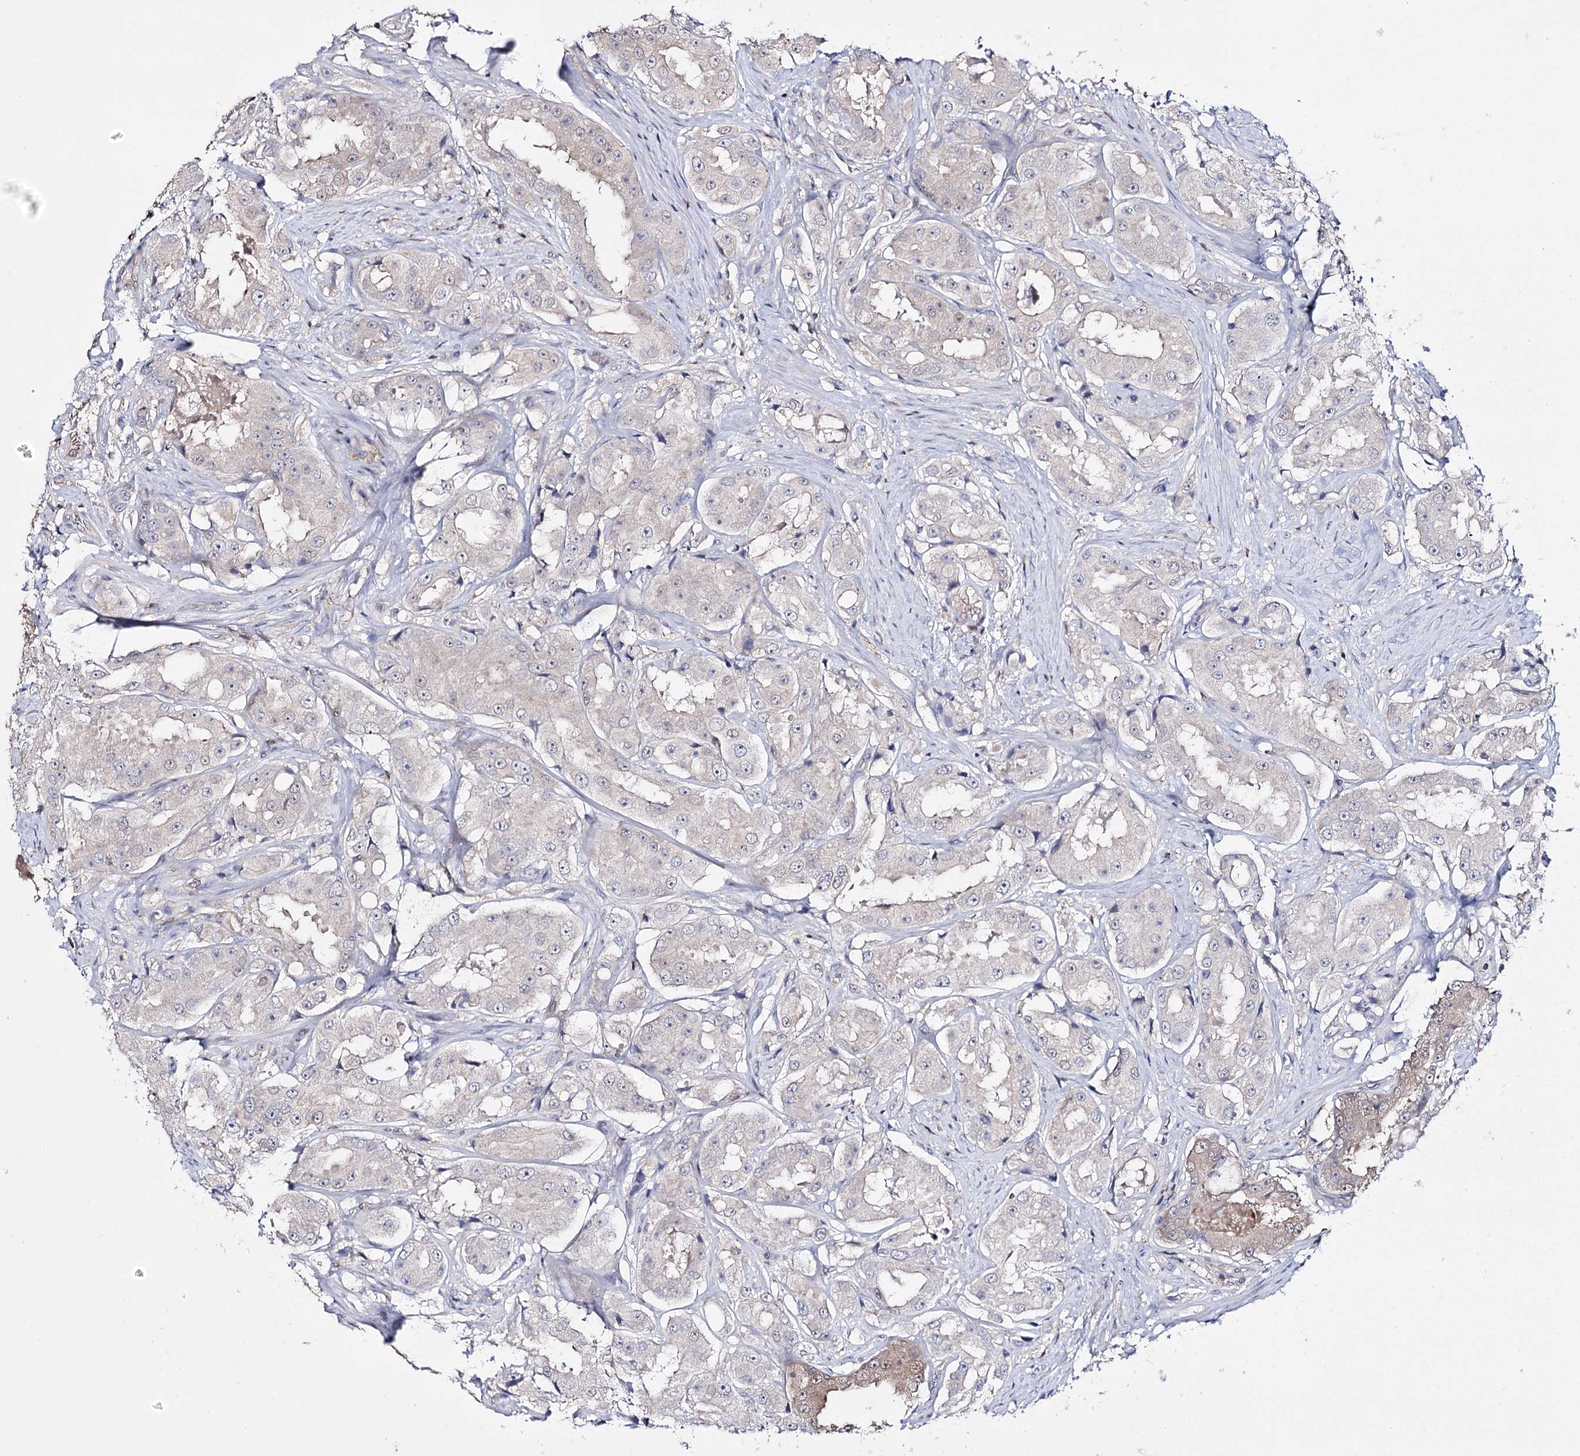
{"staining": {"intensity": "negative", "quantity": "none", "location": "none"}, "tissue": "prostate cancer", "cell_type": "Tumor cells", "image_type": "cancer", "snomed": [{"axis": "morphology", "description": "Adenocarcinoma, High grade"}, {"axis": "topography", "description": "Prostate"}], "caption": "Histopathology image shows no significant protein positivity in tumor cells of prostate cancer.", "gene": "PTER", "patient": {"sex": "male", "age": 73}}